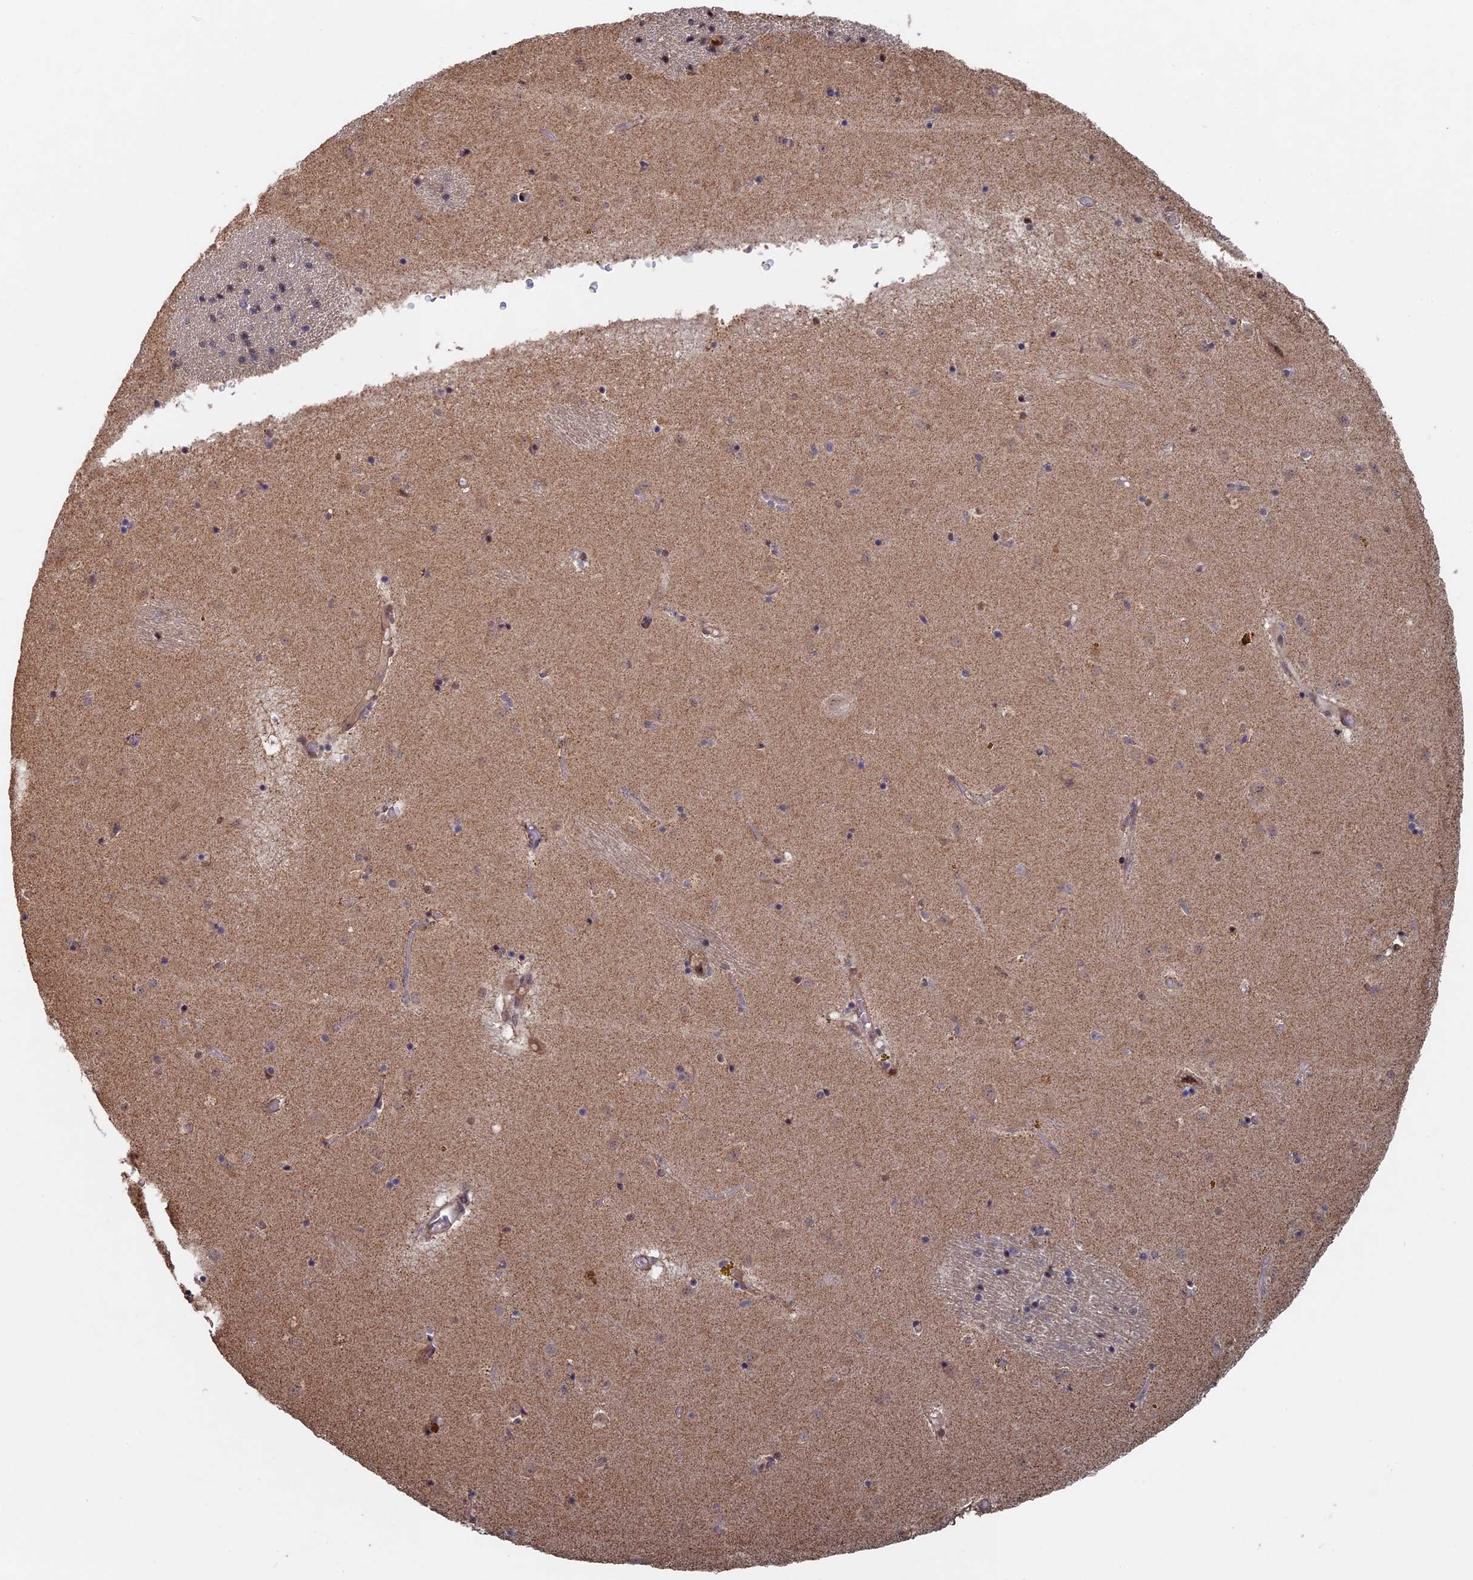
{"staining": {"intensity": "weak", "quantity": "25%-75%", "location": "cytoplasmic/membranous"}, "tissue": "caudate", "cell_type": "Glial cells", "image_type": "normal", "snomed": [{"axis": "morphology", "description": "Normal tissue, NOS"}, {"axis": "topography", "description": "Lateral ventricle wall"}], "caption": "Caudate stained with DAB immunohistochemistry (IHC) demonstrates low levels of weak cytoplasmic/membranous expression in approximately 25%-75% of glial cells.", "gene": "KIAA1328", "patient": {"sex": "male", "age": 70}}